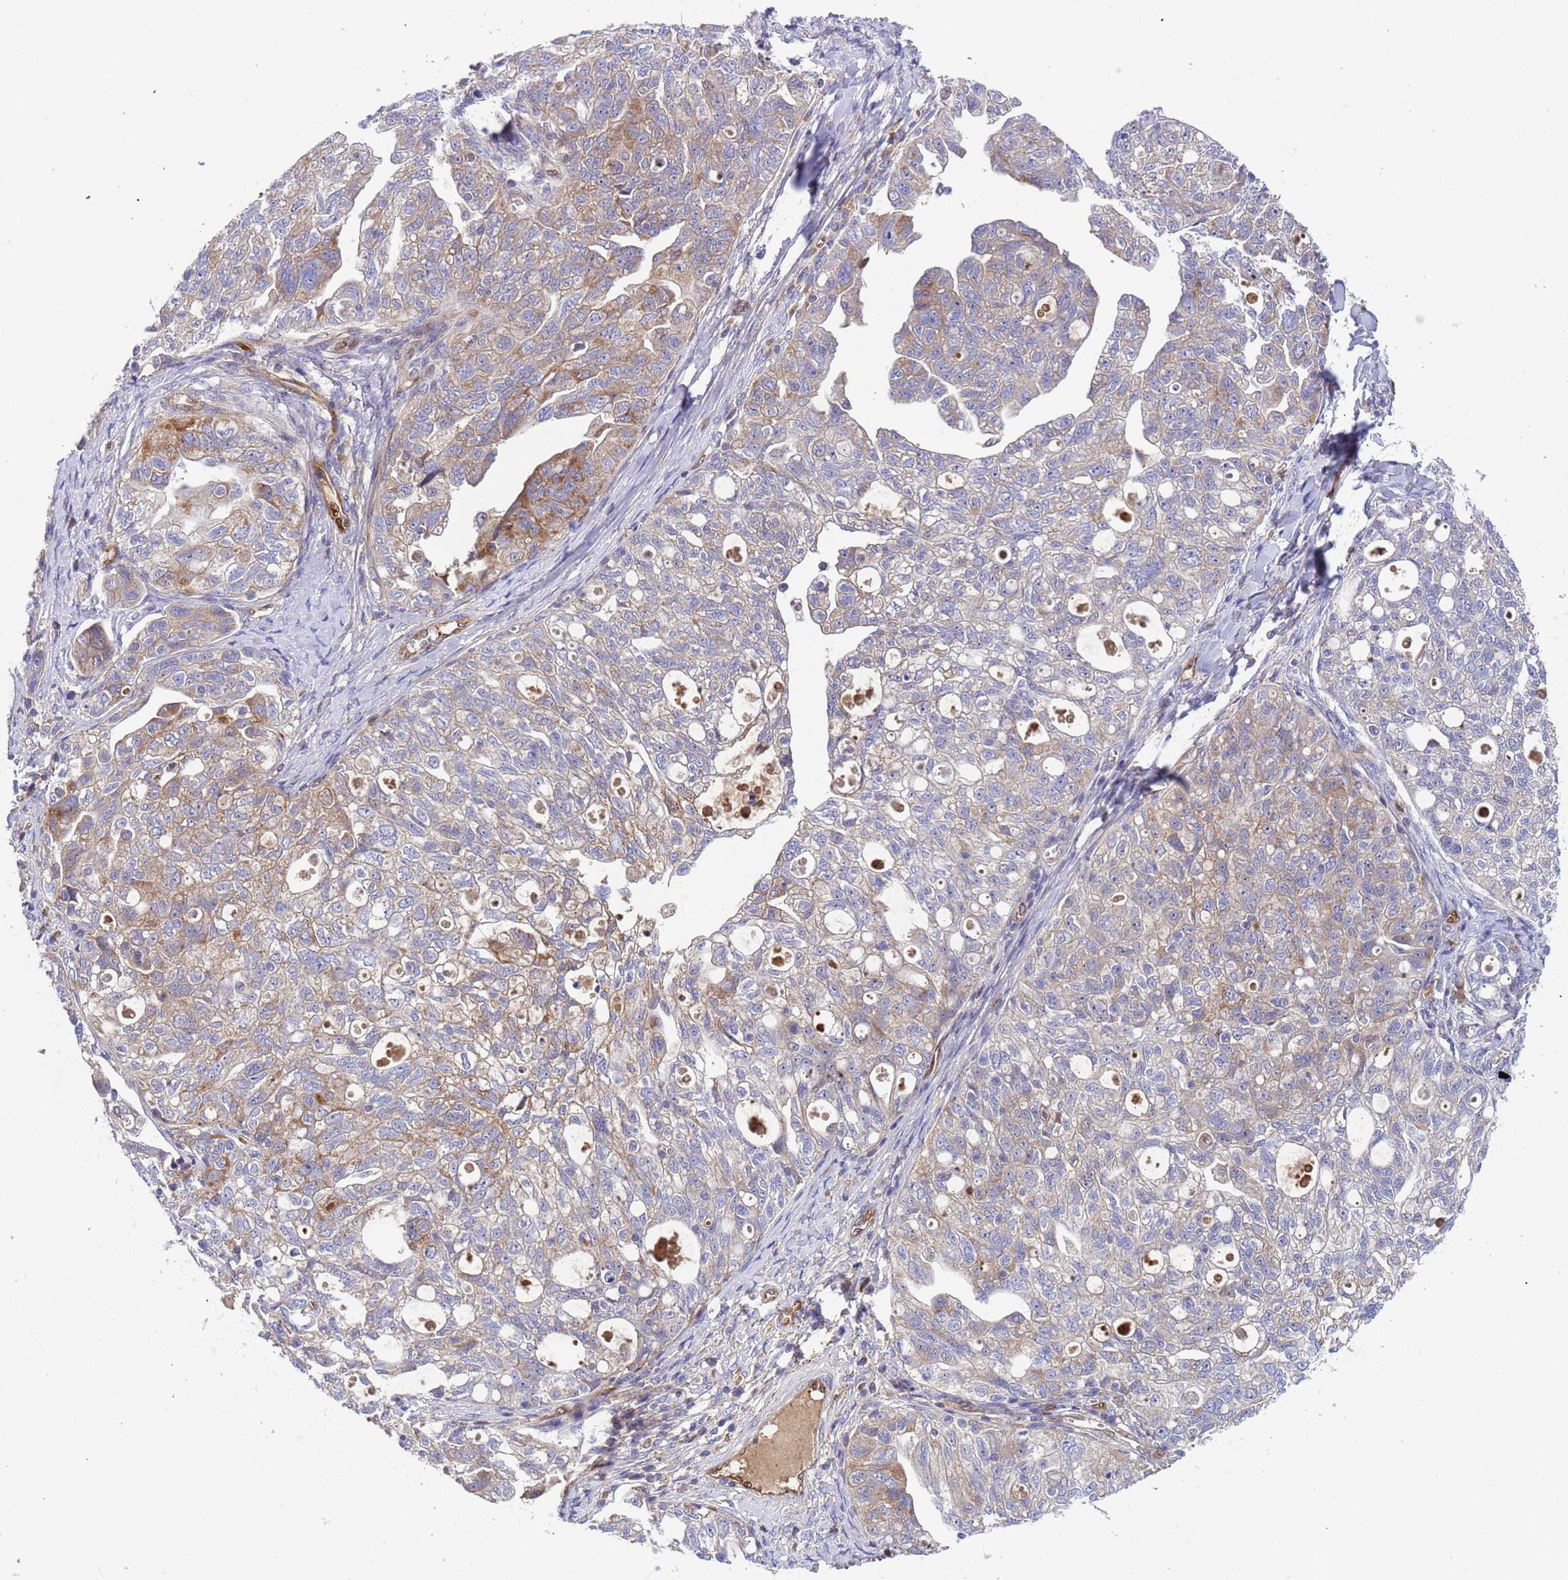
{"staining": {"intensity": "weak", "quantity": "<25%", "location": "cytoplasmic/membranous"}, "tissue": "ovarian cancer", "cell_type": "Tumor cells", "image_type": "cancer", "snomed": [{"axis": "morphology", "description": "Carcinoma, NOS"}, {"axis": "morphology", "description": "Cystadenocarcinoma, serous, NOS"}, {"axis": "topography", "description": "Ovary"}], "caption": "Immunohistochemical staining of serous cystadenocarcinoma (ovarian) exhibits no significant staining in tumor cells.", "gene": "FOXRED1", "patient": {"sex": "female", "age": 69}}